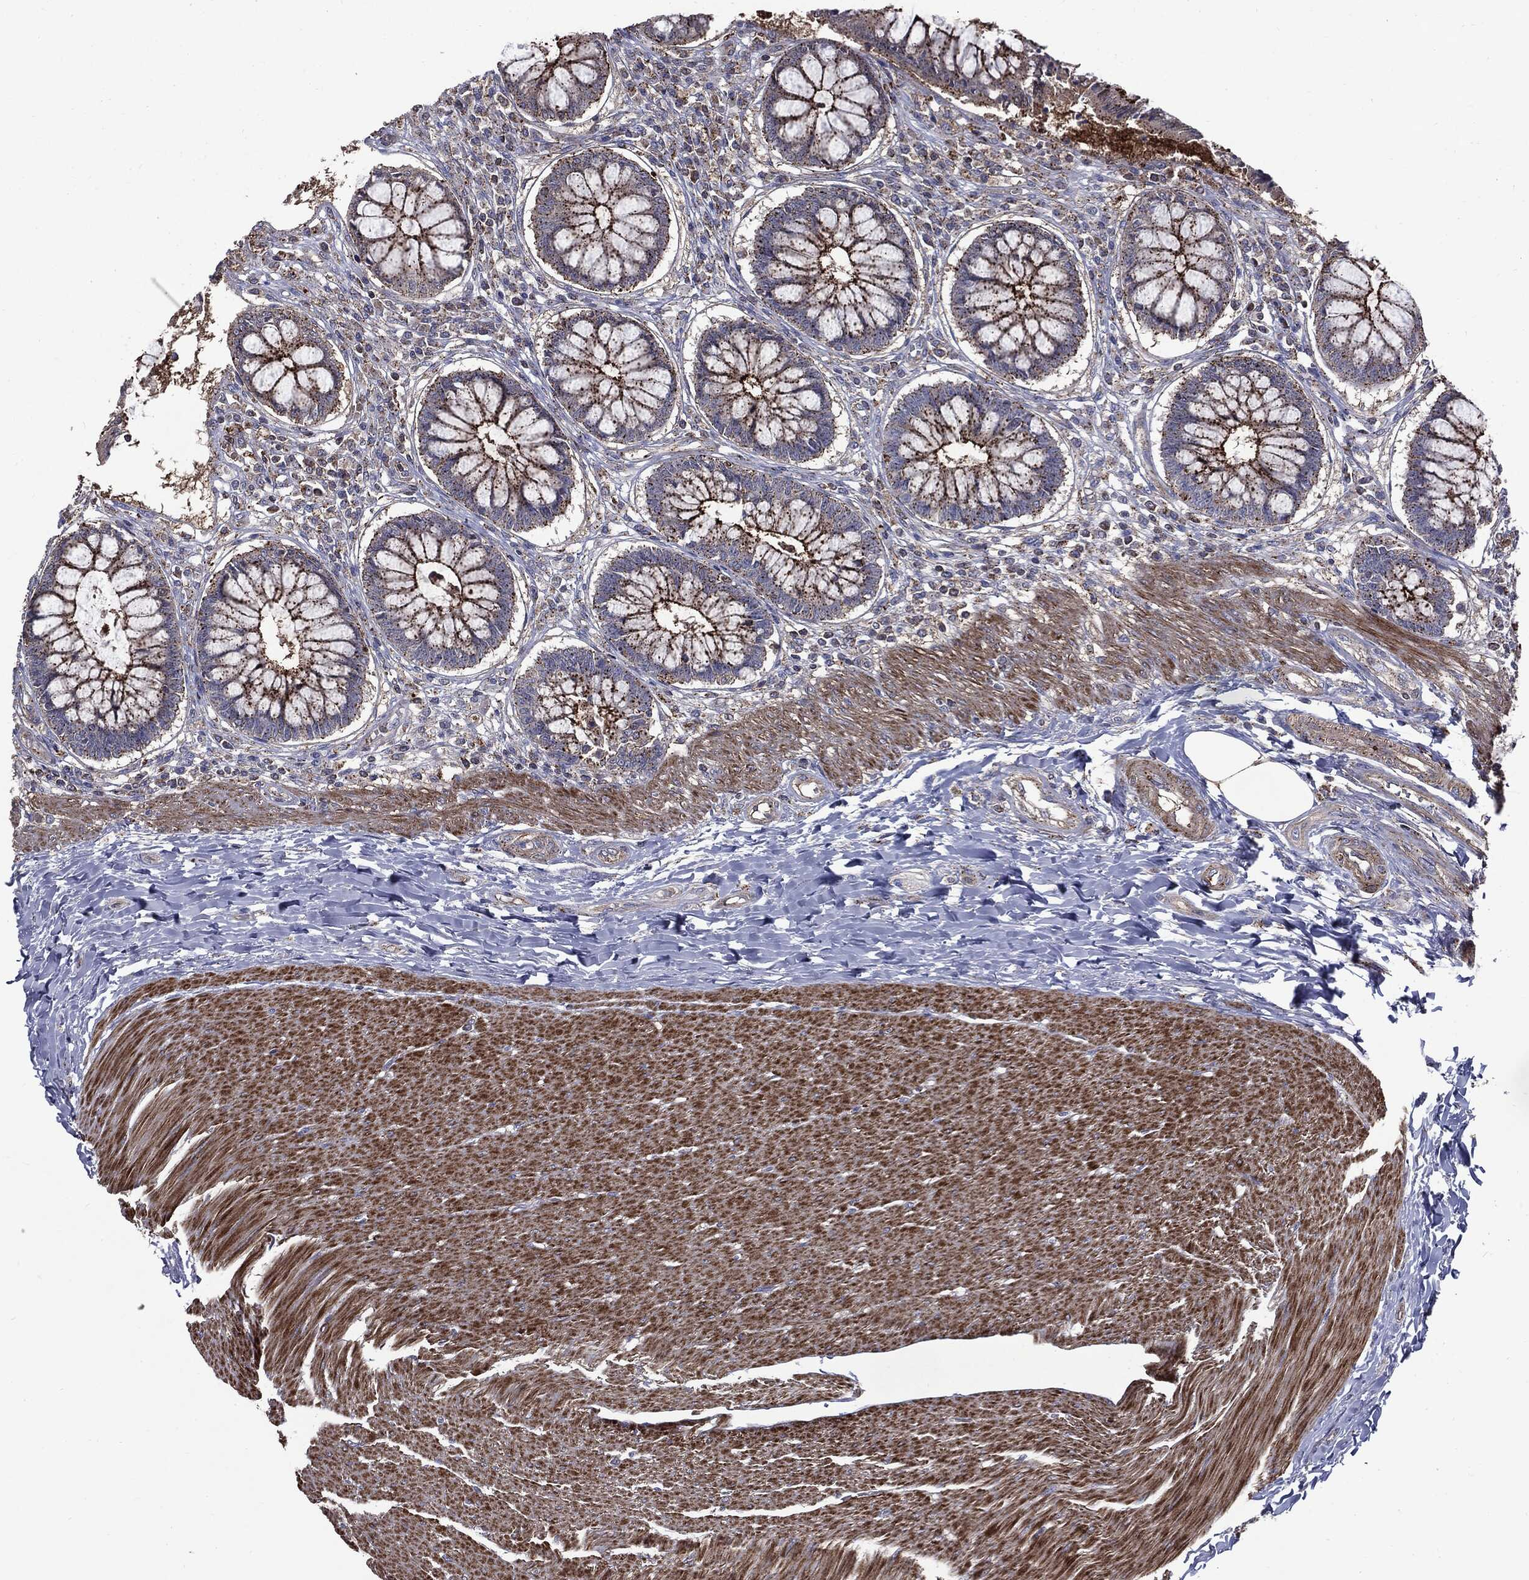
{"staining": {"intensity": "moderate", "quantity": ">75%", "location": "cytoplasmic/membranous"}, "tissue": "rectum", "cell_type": "Glandular cells", "image_type": "normal", "snomed": [{"axis": "morphology", "description": "Normal tissue, NOS"}, {"axis": "topography", "description": "Rectum"}], "caption": "Glandular cells display moderate cytoplasmic/membranous staining in approximately >75% of cells in benign rectum.", "gene": "PDCD6IP", "patient": {"sex": "female", "age": 58}}